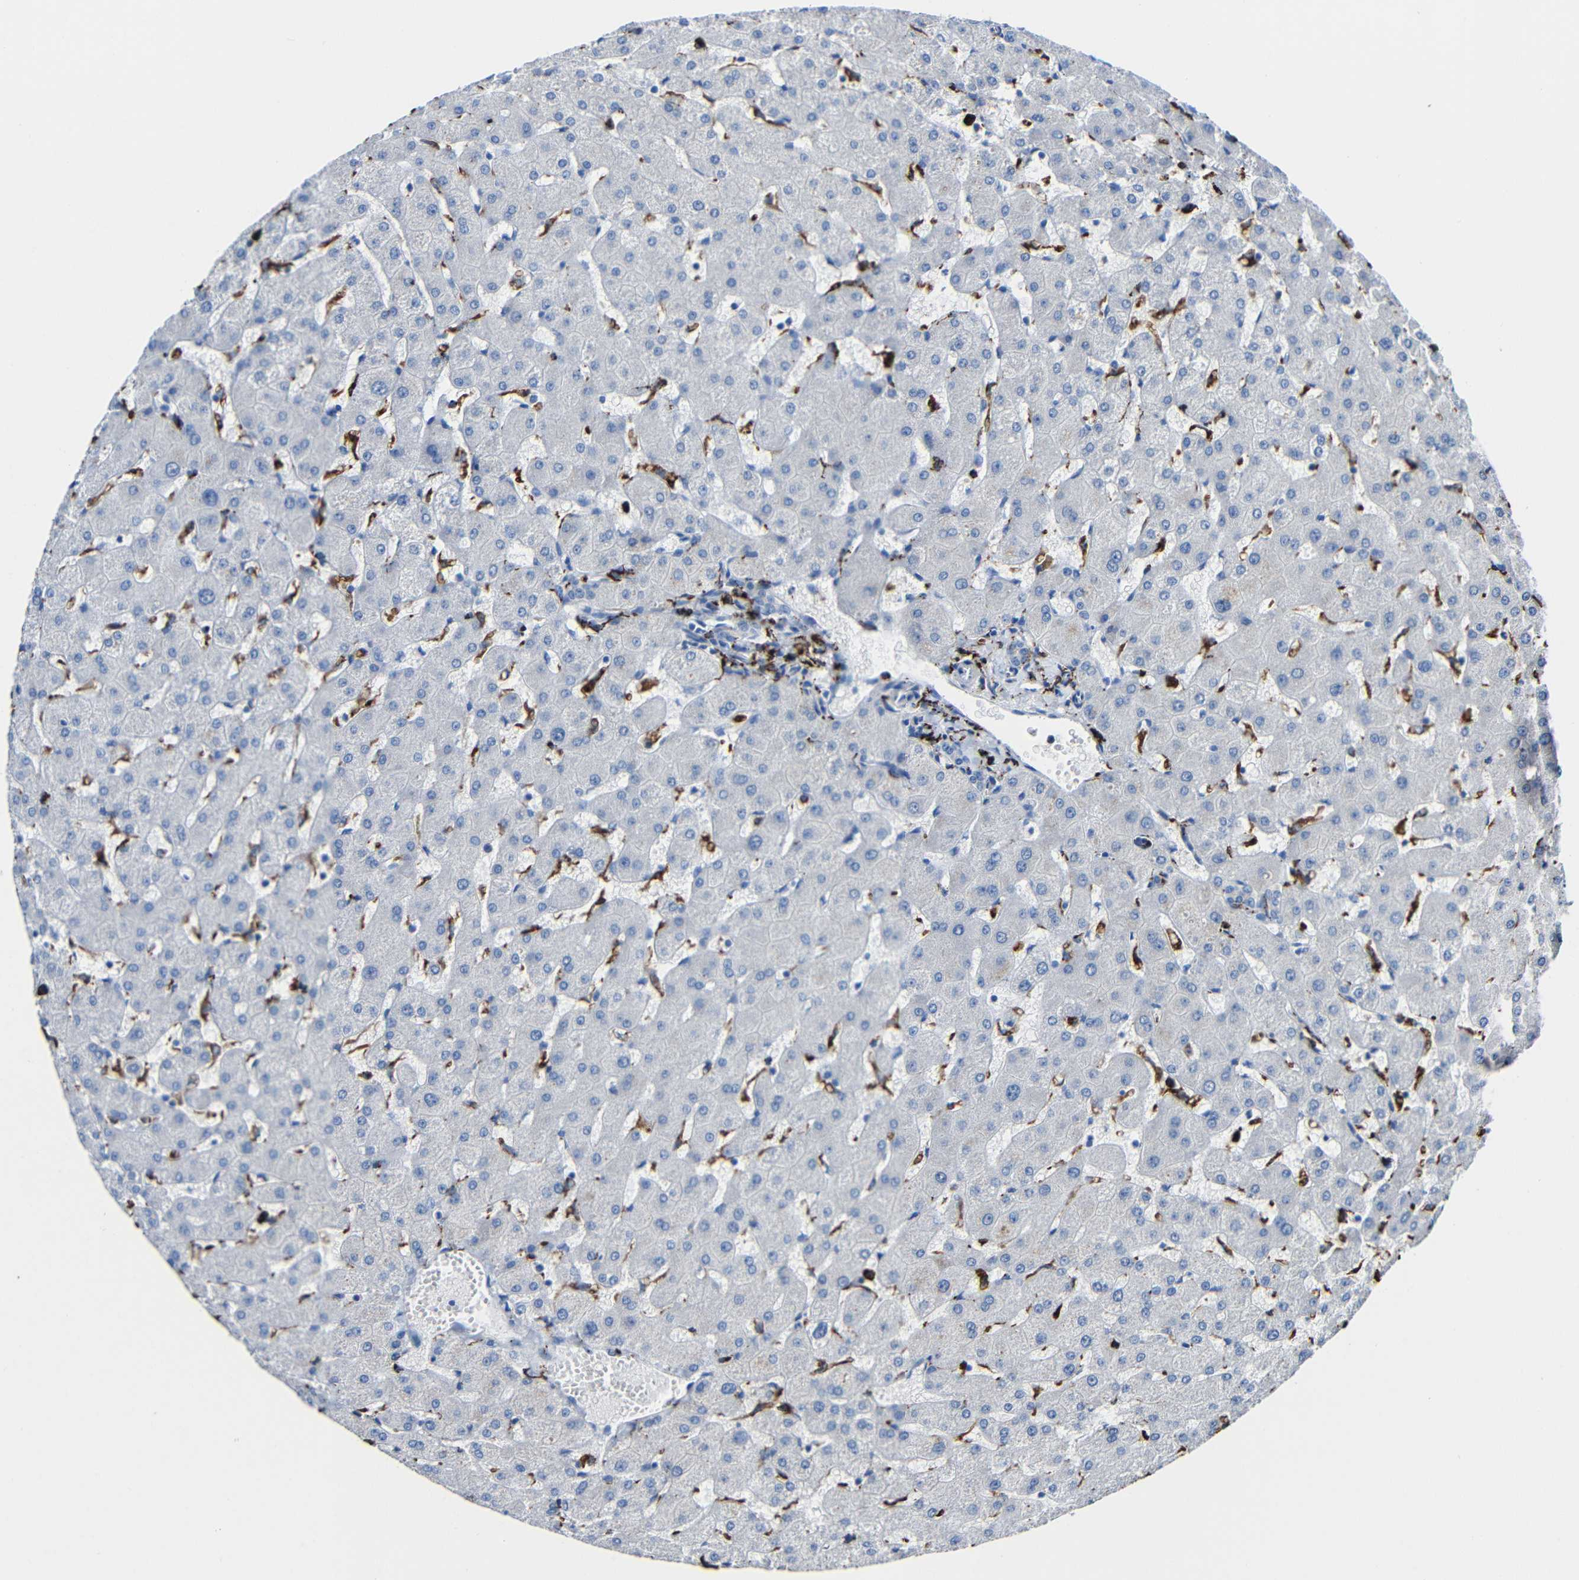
{"staining": {"intensity": "negative", "quantity": "none", "location": "none"}, "tissue": "liver", "cell_type": "Cholangiocytes", "image_type": "normal", "snomed": [{"axis": "morphology", "description": "Normal tissue, NOS"}, {"axis": "topography", "description": "Liver"}], "caption": "This is an immunohistochemistry micrograph of unremarkable liver. There is no staining in cholangiocytes.", "gene": "HLA", "patient": {"sex": "female", "age": 63}}